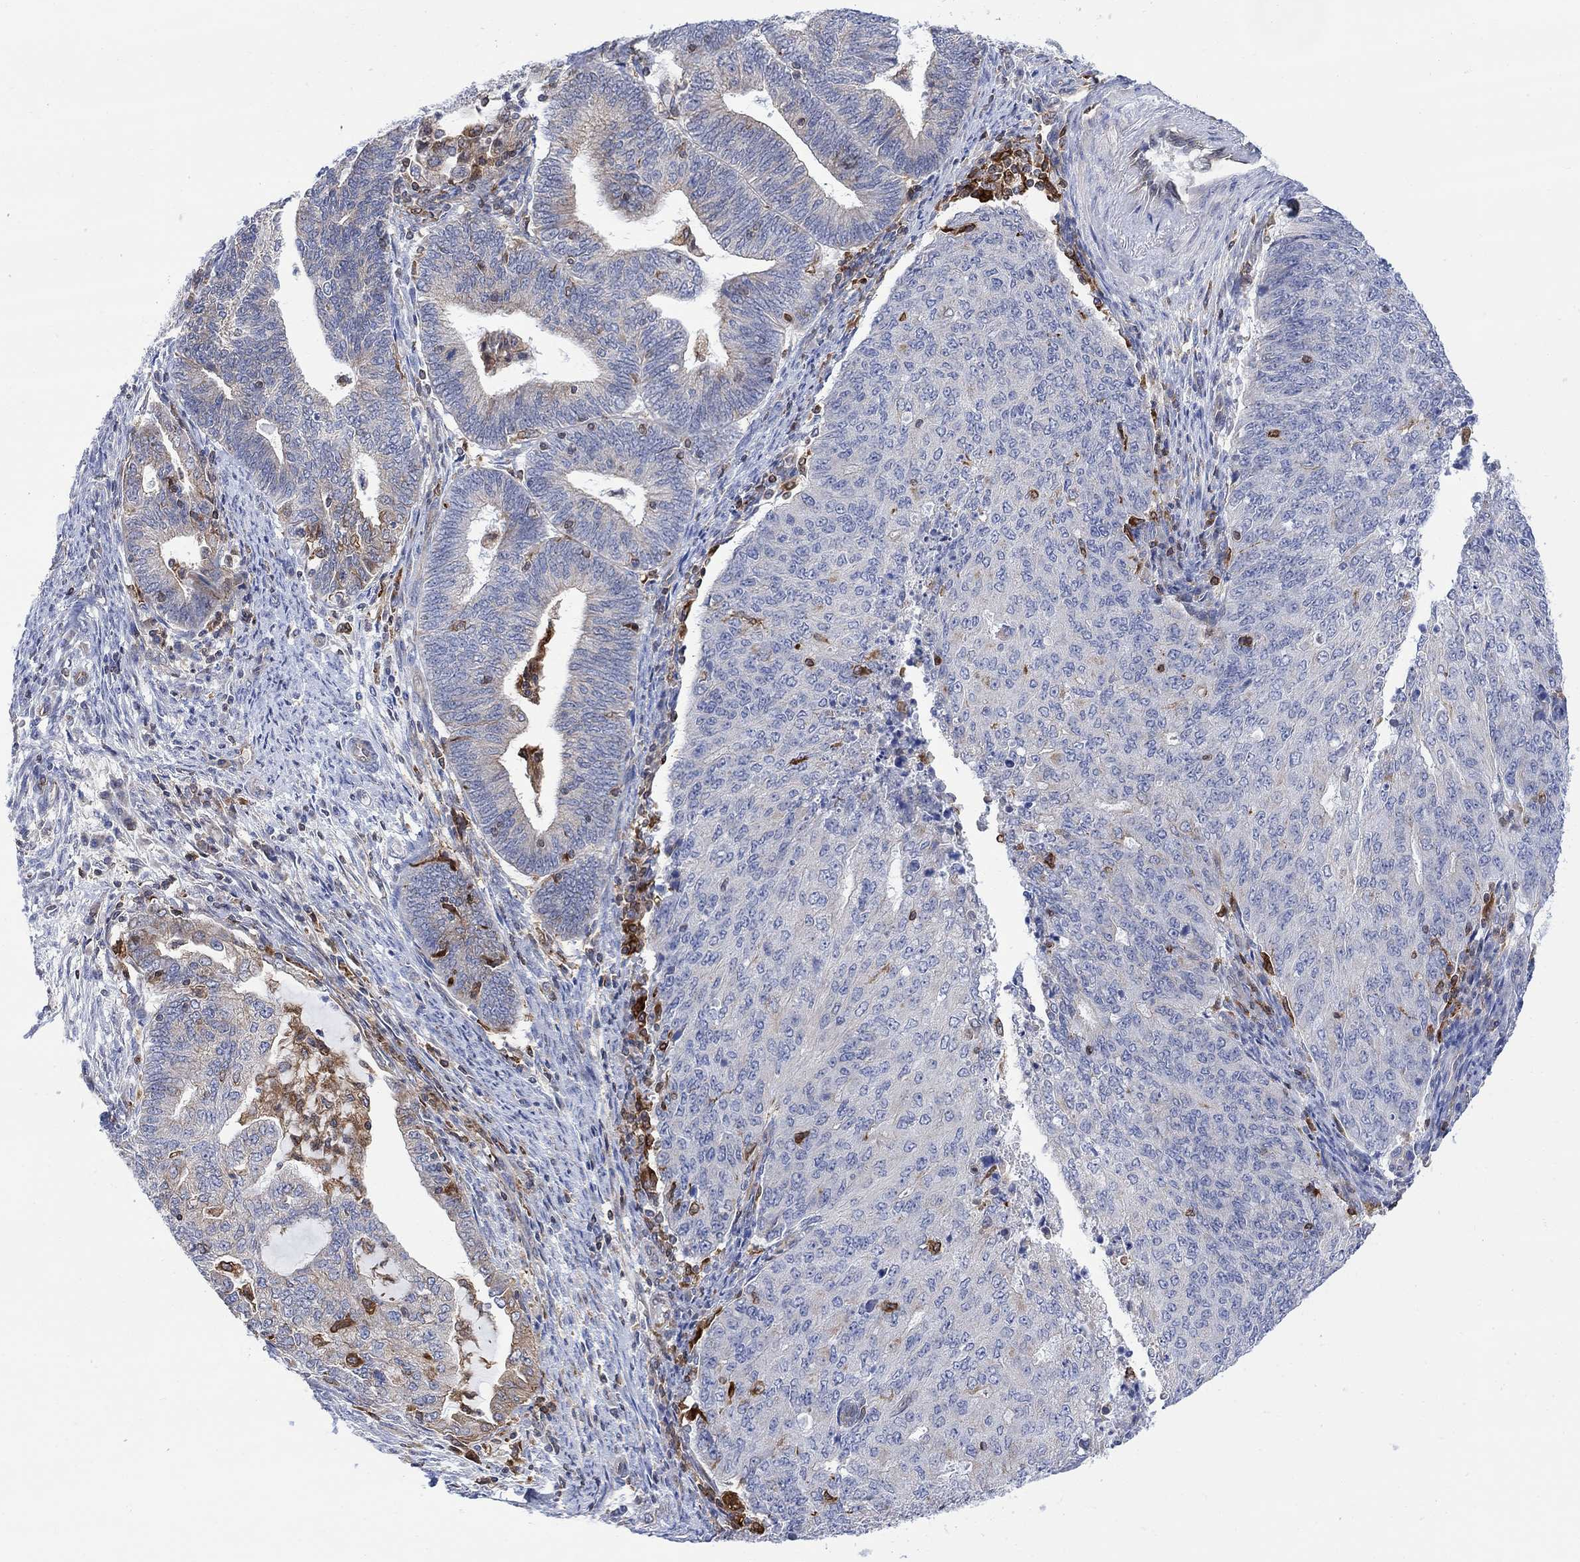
{"staining": {"intensity": "weak", "quantity": "<25%", "location": "cytoplasmic/membranous"}, "tissue": "endometrial cancer", "cell_type": "Tumor cells", "image_type": "cancer", "snomed": [{"axis": "morphology", "description": "Adenocarcinoma, NOS"}, {"axis": "topography", "description": "Endometrium"}], "caption": "Image shows no significant protein staining in tumor cells of endometrial cancer (adenocarcinoma).", "gene": "GBP5", "patient": {"sex": "female", "age": 82}}